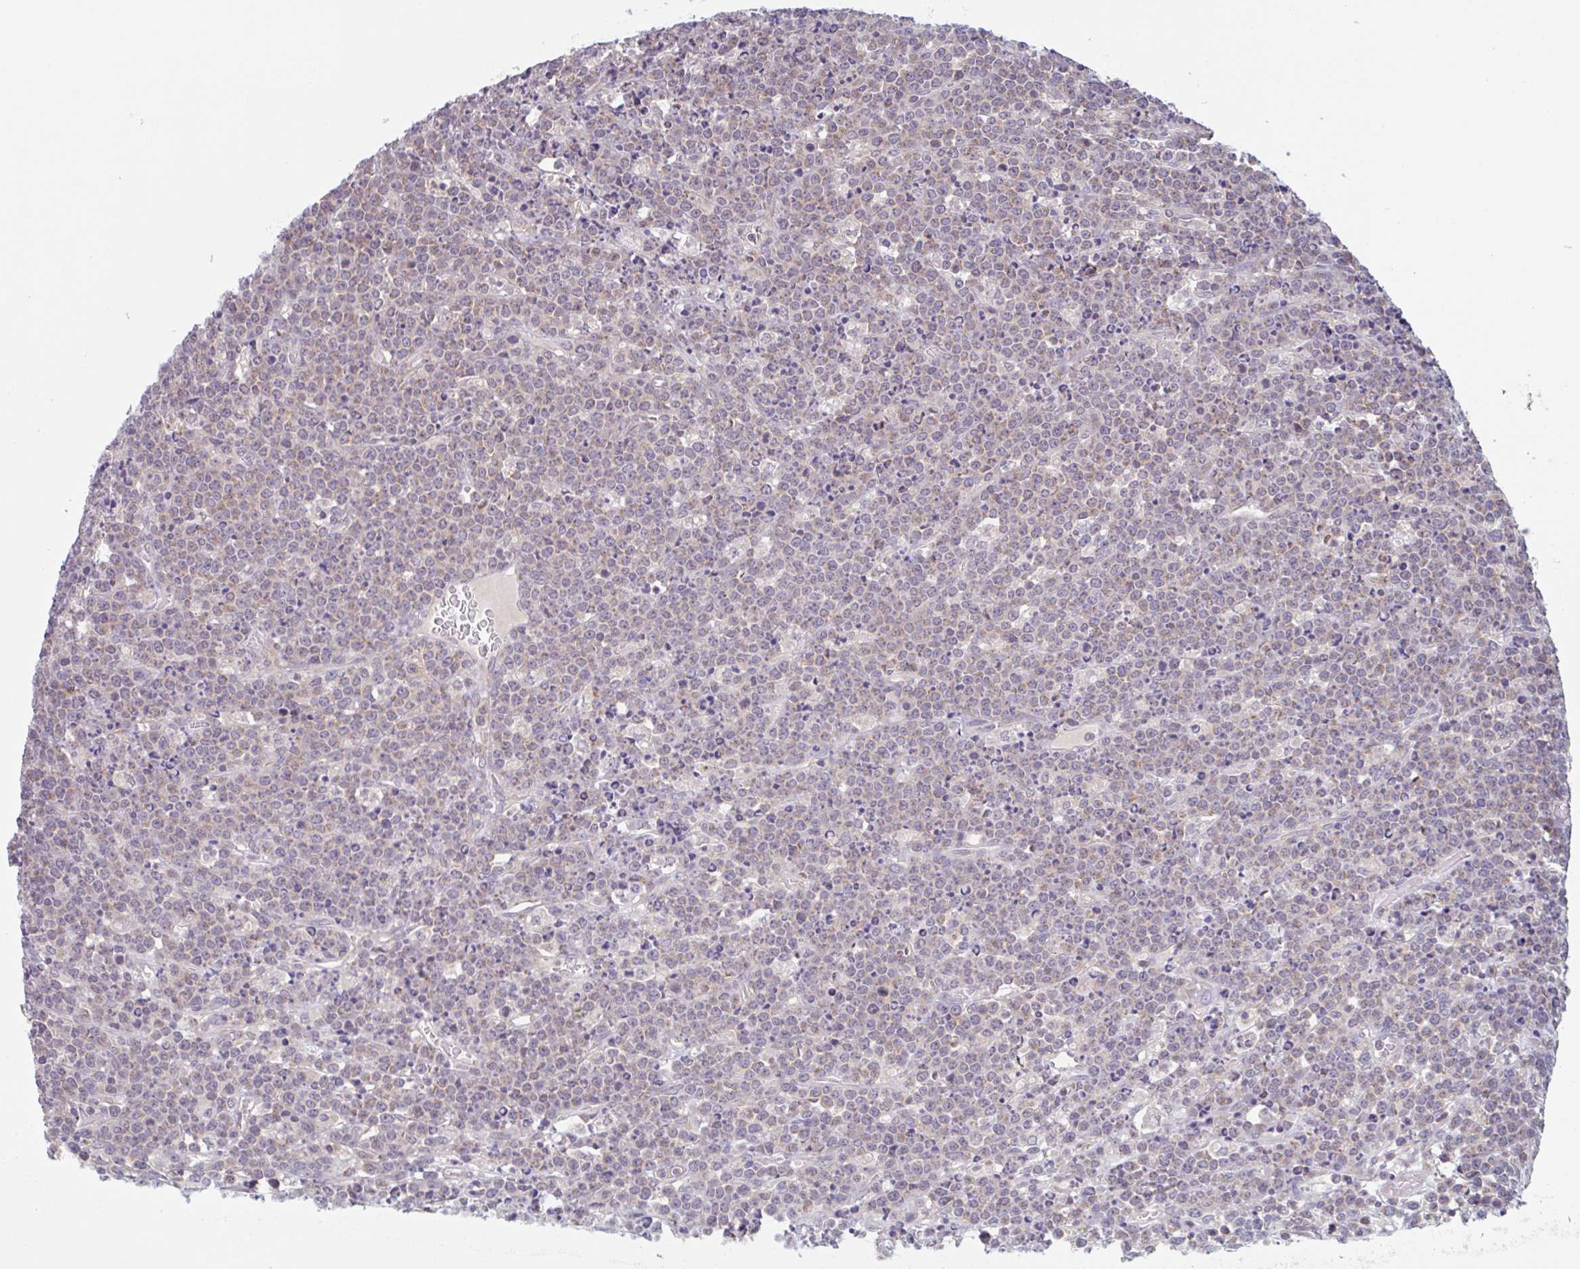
{"staining": {"intensity": "negative", "quantity": "none", "location": "none"}, "tissue": "lymphoma", "cell_type": "Tumor cells", "image_type": "cancer", "snomed": [{"axis": "morphology", "description": "Malignant lymphoma, non-Hodgkin's type, High grade"}, {"axis": "topography", "description": "Ovary"}], "caption": "Immunohistochemistry (IHC) micrograph of human lymphoma stained for a protein (brown), which exhibits no expression in tumor cells.", "gene": "SURF1", "patient": {"sex": "female", "age": 56}}